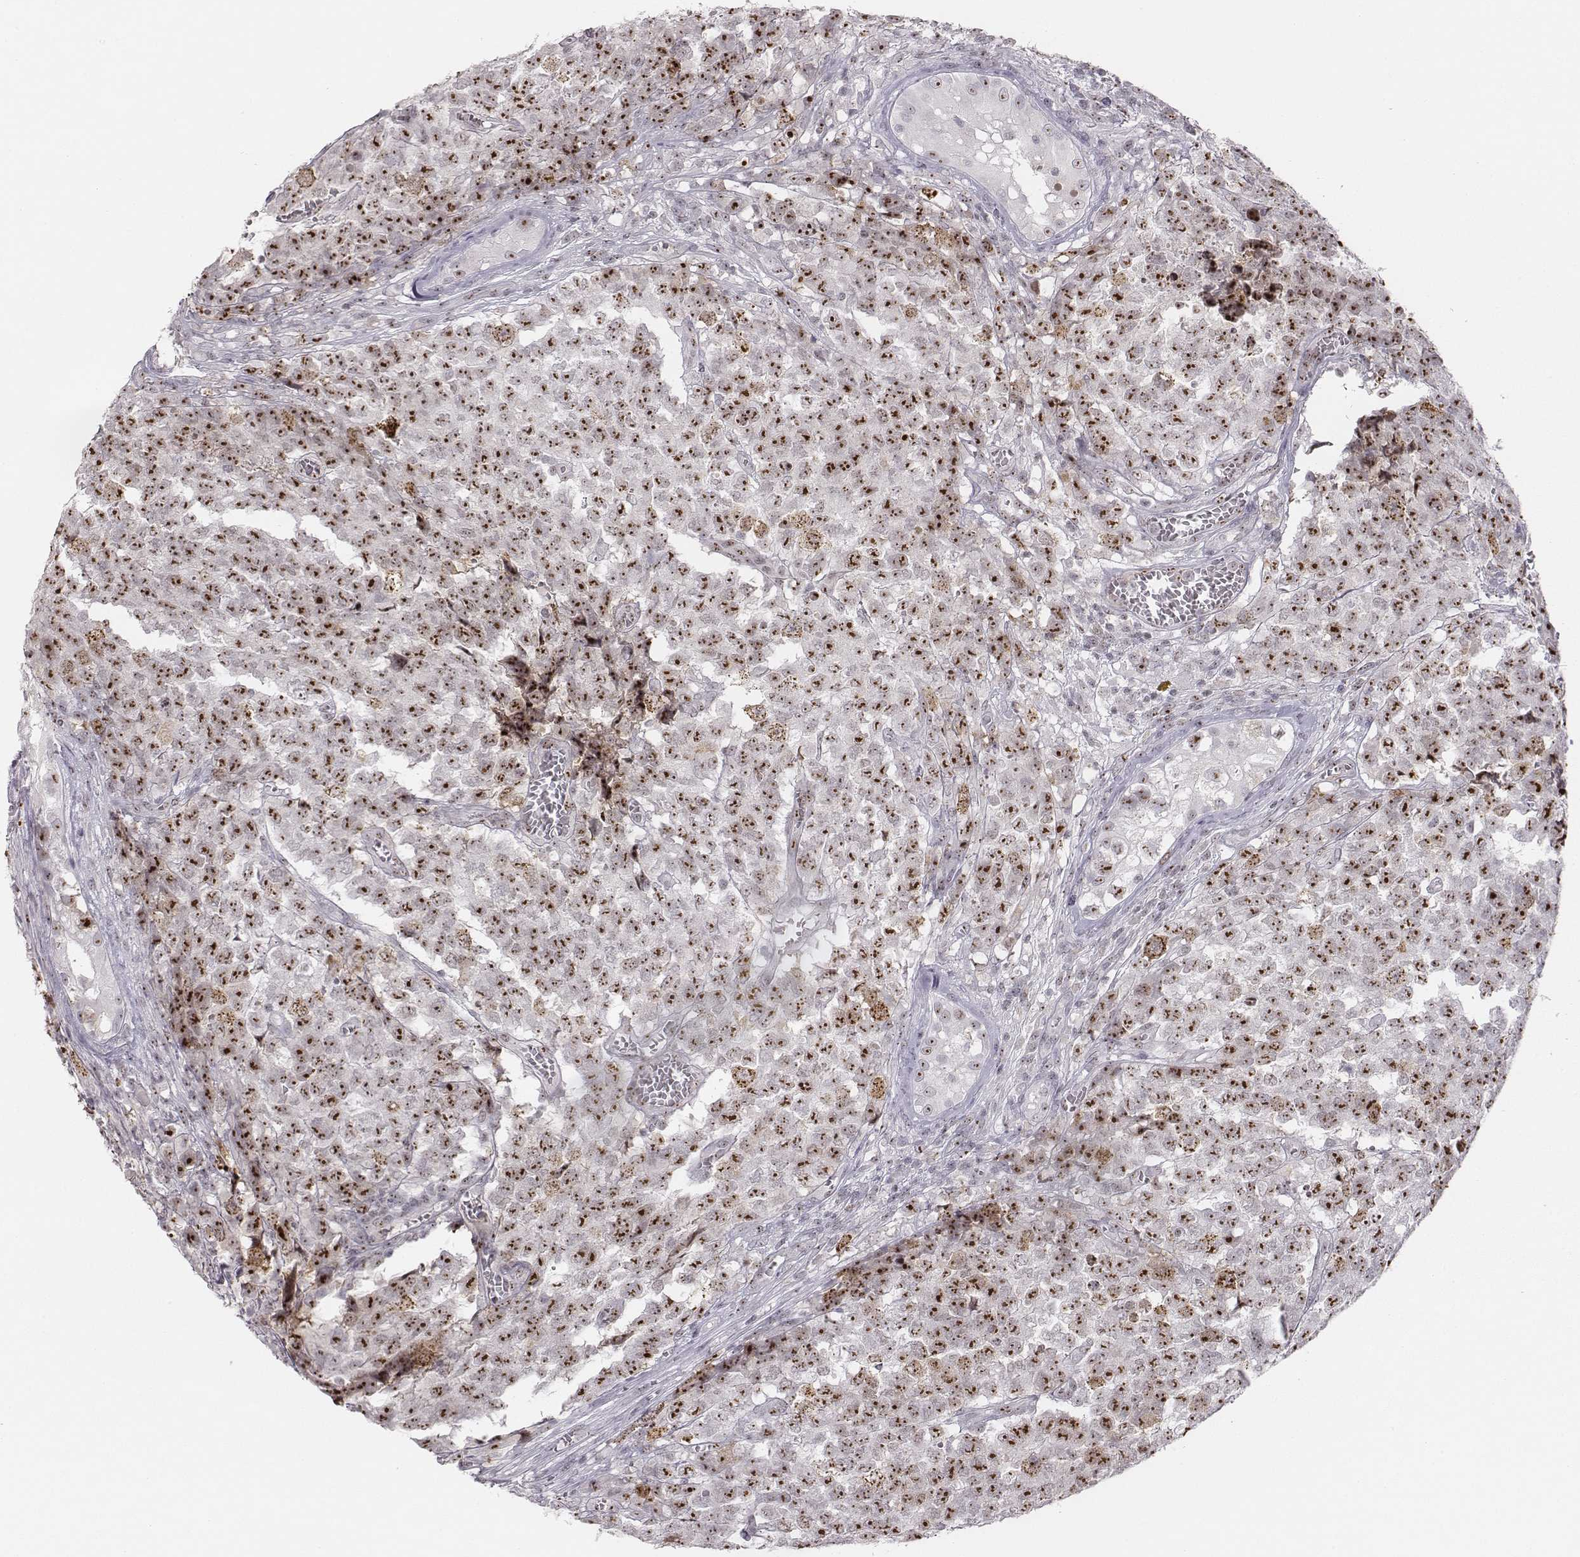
{"staining": {"intensity": "strong", "quantity": ">75%", "location": "nuclear"}, "tissue": "testis cancer", "cell_type": "Tumor cells", "image_type": "cancer", "snomed": [{"axis": "morphology", "description": "Carcinoma, Embryonal, NOS"}, {"axis": "topography", "description": "Testis"}], "caption": "Tumor cells exhibit strong nuclear staining in approximately >75% of cells in embryonal carcinoma (testis).", "gene": "NIFK", "patient": {"sex": "male", "age": 23}}